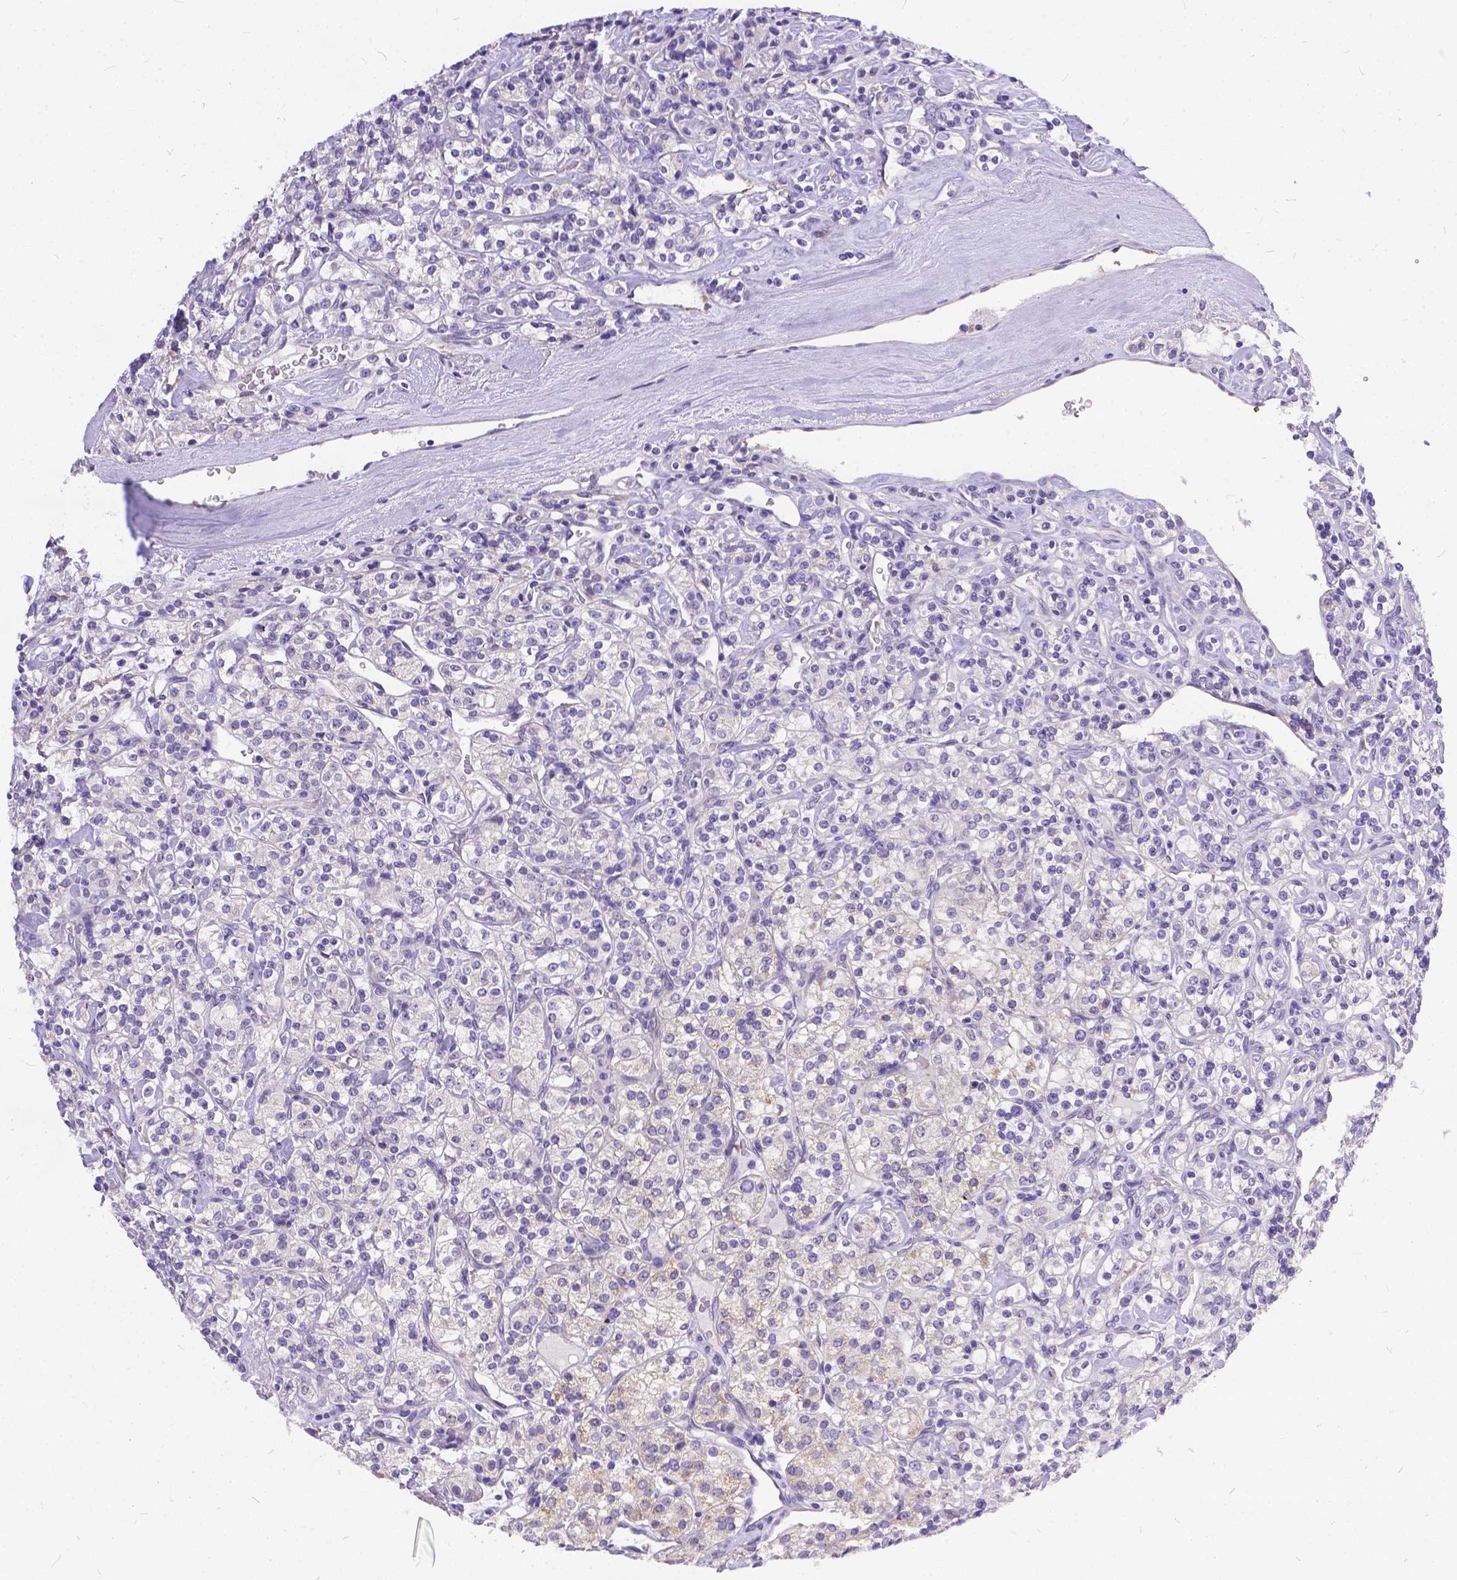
{"staining": {"intensity": "negative", "quantity": "none", "location": "none"}, "tissue": "renal cancer", "cell_type": "Tumor cells", "image_type": "cancer", "snomed": [{"axis": "morphology", "description": "Adenocarcinoma, NOS"}, {"axis": "topography", "description": "Kidney"}], "caption": "The immunohistochemistry (IHC) micrograph has no significant positivity in tumor cells of adenocarcinoma (renal) tissue. (DAB immunohistochemistry (IHC) visualized using brightfield microscopy, high magnification).", "gene": "DLEC1", "patient": {"sex": "male", "age": 77}}